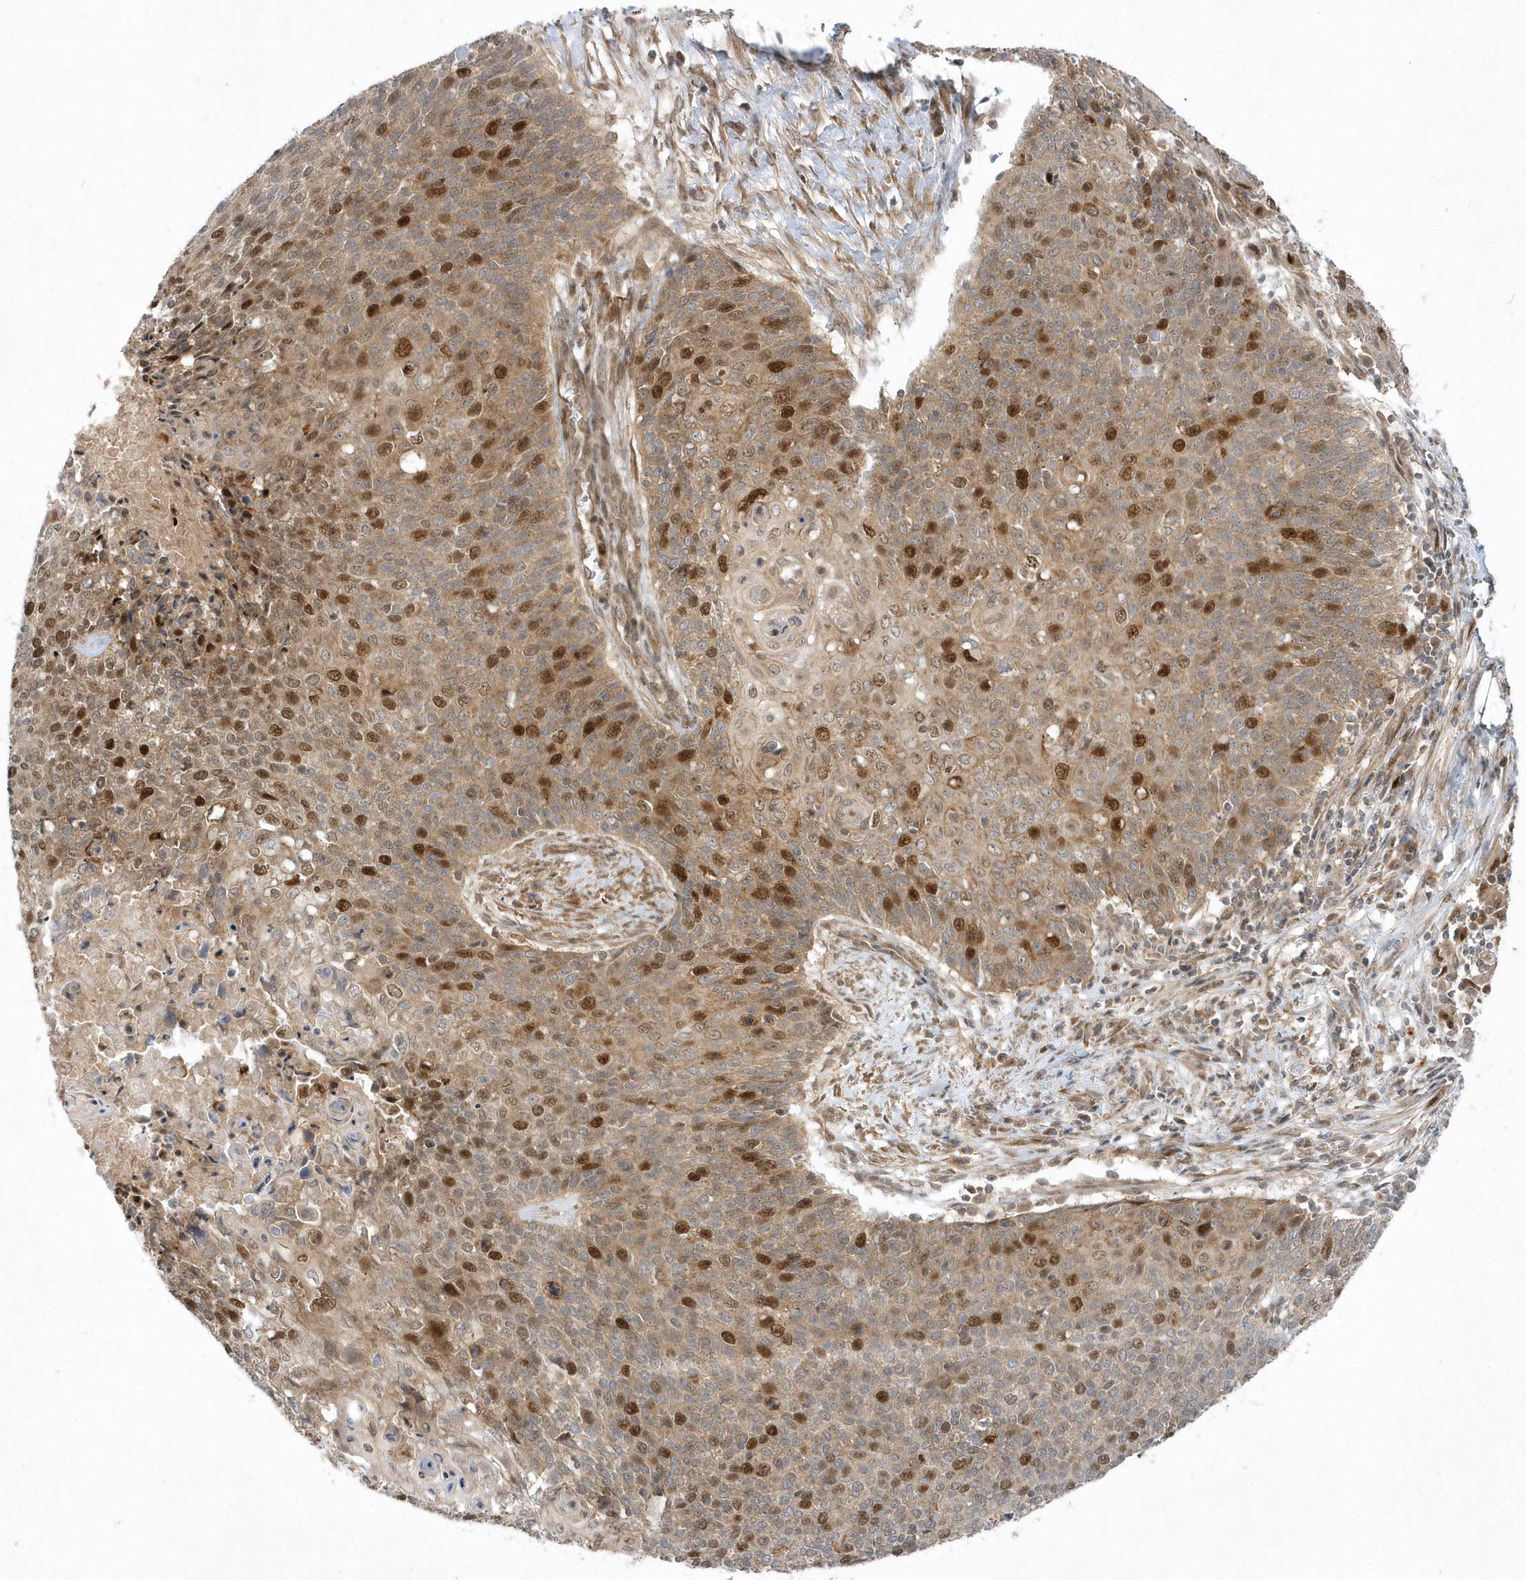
{"staining": {"intensity": "moderate", "quantity": ">75%", "location": "cytoplasmic/membranous,nuclear"}, "tissue": "cervical cancer", "cell_type": "Tumor cells", "image_type": "cancer", "snomed": [{"axis": "morphology", "description": "Squamous cell carcinoma, NOS"}, {"axis": "topography", "description": "Cervix"}], "caption": "Immunohistochemical staining of human cervical squamous cell carcinoma exhibits moderate cytoplasmic/membranous and nuclear protein expression in approximately >75% of tumor cells. (Stains: DAB (3,3'-diaminobenzidine) in brown, nuclei in blue, Microscopy: brightfield microscopy at high magnification).", "gene": "MXI1", "patient": {"sex": "female", "age": 39}}